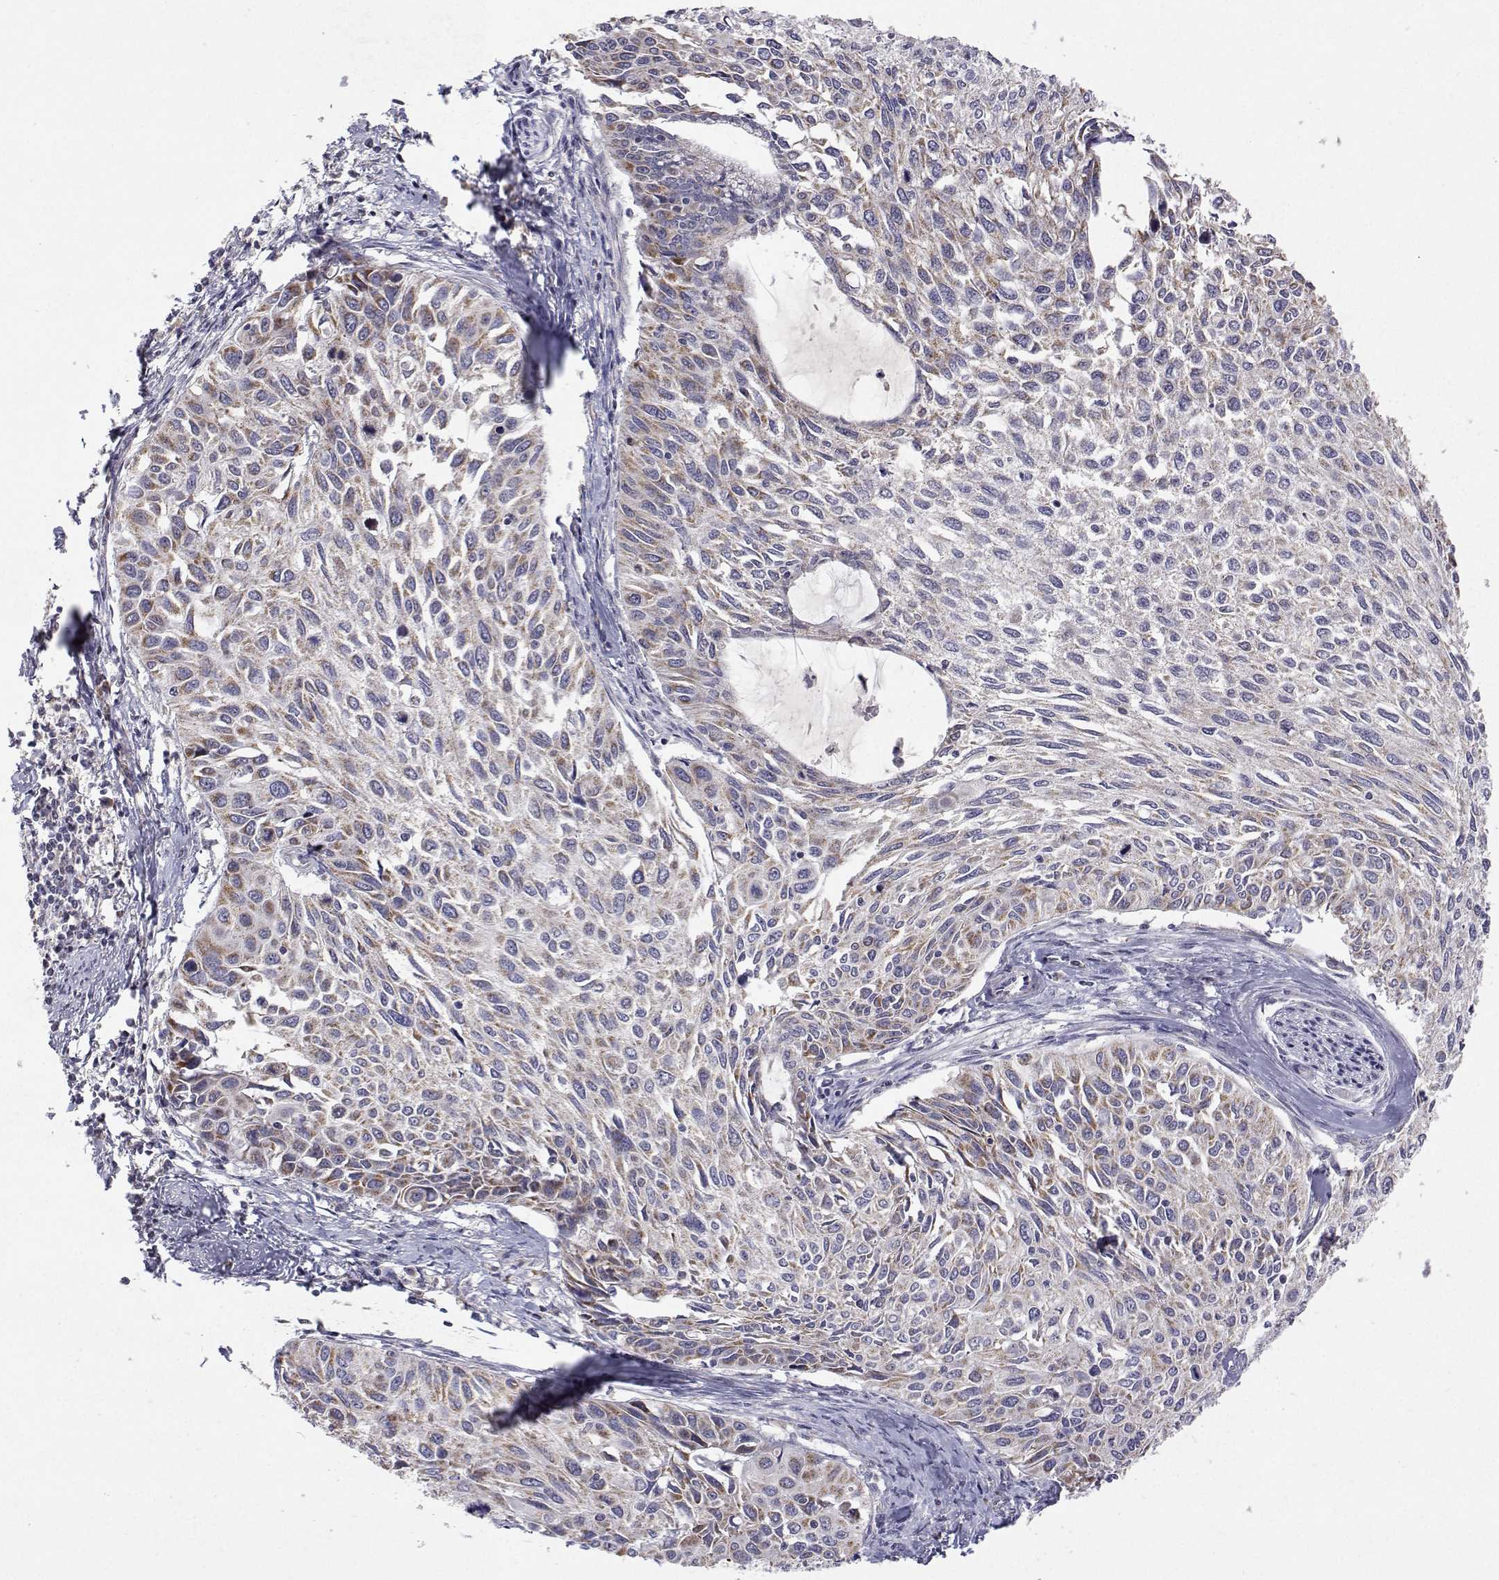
{"staining": {"intensity": "weak", "quantity": "25%-75%", "location": "cytoplasmic/membranous"}, "tissue": "cervical cancer", "cell_type": "Tumor cells", "image_type": "cancer", "snomed": [{"axis": "morphology", "description": "Squamous cell carcinoma, NOS"}, {"axis": "topography", "description": "Cervix"}], "caption": "Tumor cells exhibit weak cytoplasmic/membranous staining in approximately 25%-75% of cells in cervical squamous cell carcinoma. (DAB (3,3'-diaminobenzidine) = brown stain, brightfield microscopy at high magnification).", "gene": "MRPL3", "patient": {"sex": "female", "age": 50}}